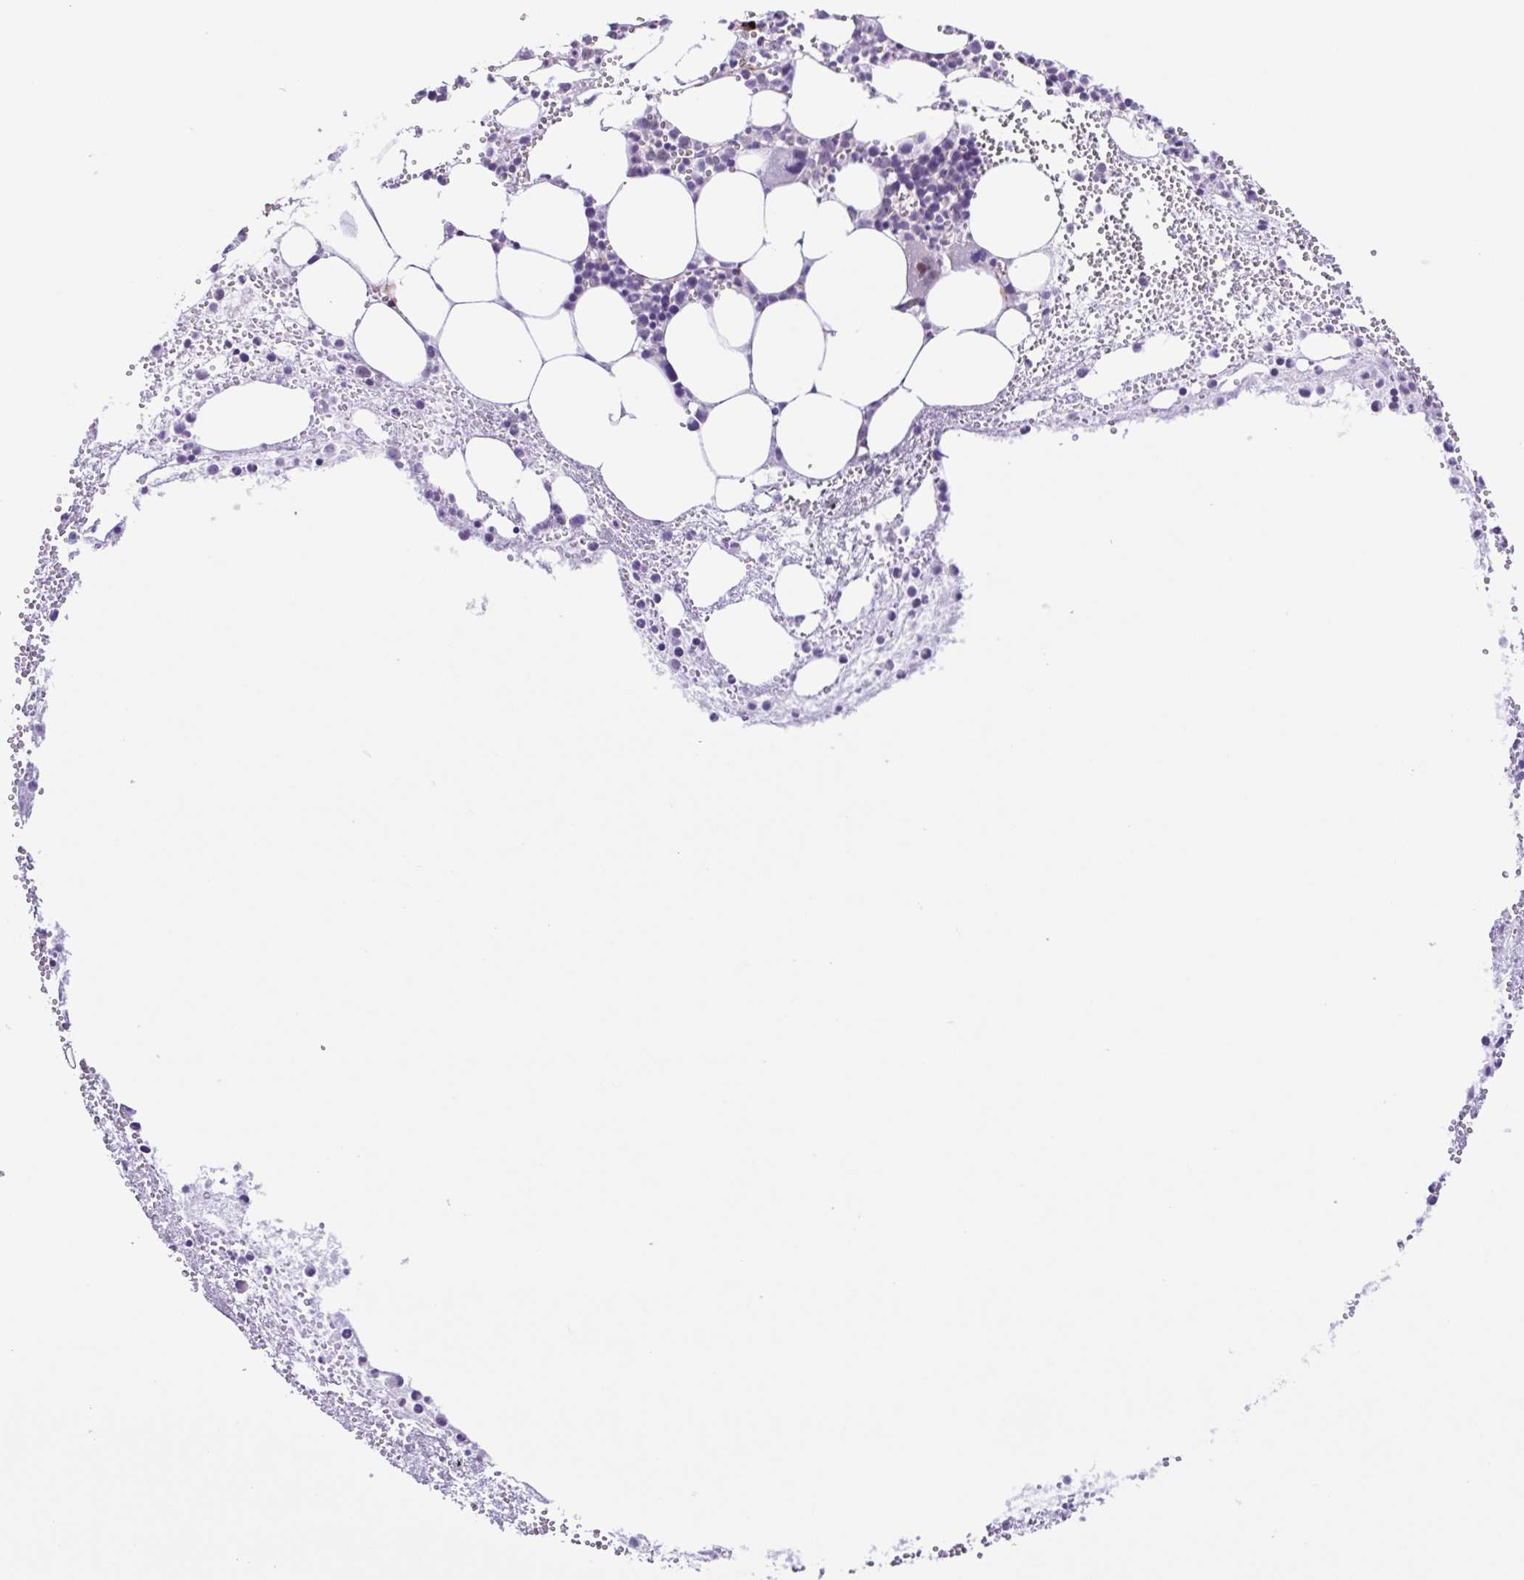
{"staining": {"intensity": "negative", "quantity": "none", "location": "none"}, "tissue": "bone marrow", "cell_type": "Hematopoietic cells", "image_type": "normal", "snomed": [{"axis": "morphology", "description": "Normal tissue, NOS"}, {"axis": "topography", "description": "Bone marrow"}], "caption": "Protein analysis of unremarkable bone marrow shows no significant staining in hematopoietic cells.", "gene": "DCLK2", "patient": {"sex": "female", "age": 57}}